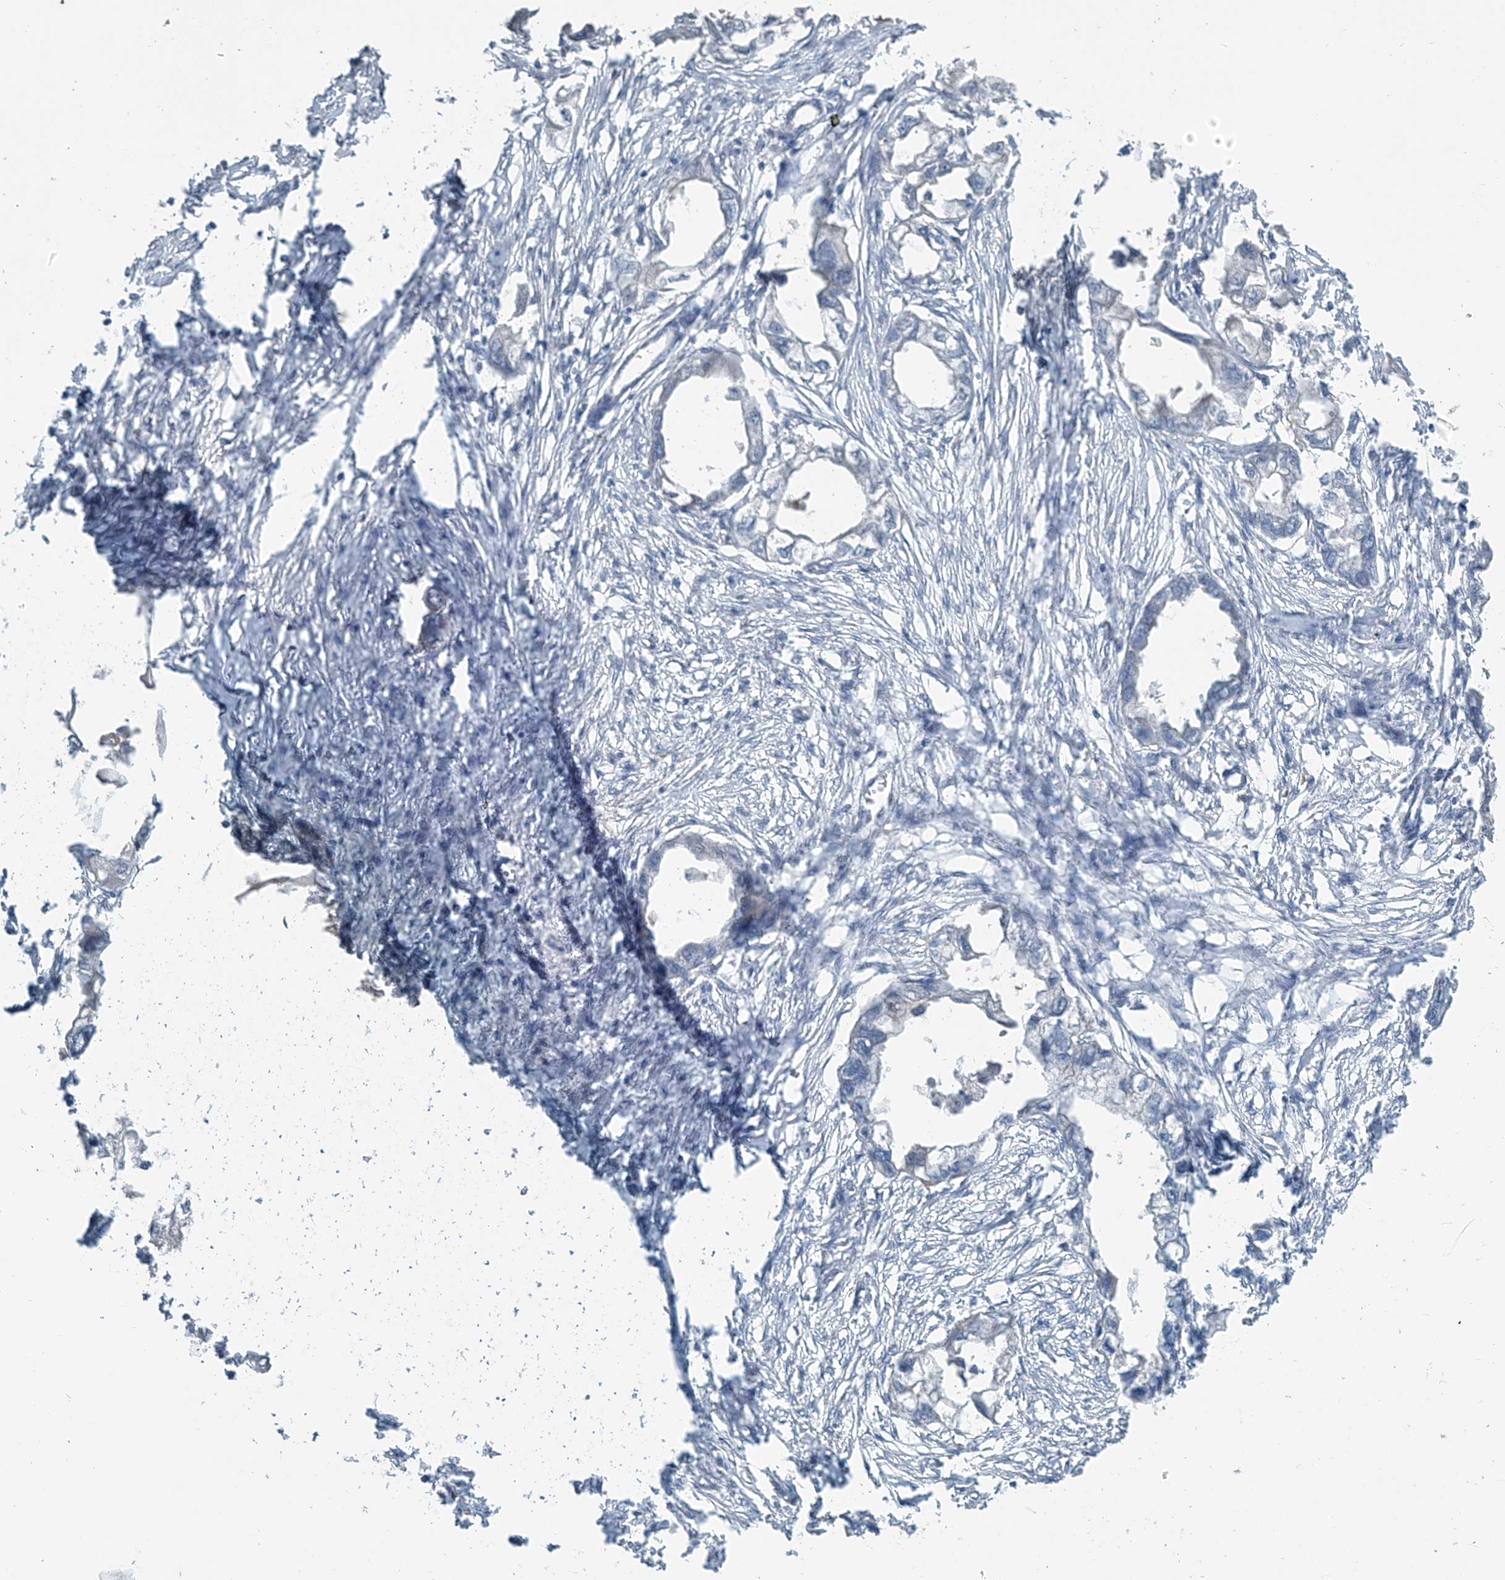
{"staining": {"intensity": "negative", "quantity": "none", "location": "none"}, "tissue": "endometrial cancer", "cell_type": "Tumor cells", "image_type": "cancer", "snomed": [{"axis": "morphology", "description": "Adenocarcinoma, NOS"}, {"axis": "morphology", "description": "Adenocarcinoma, metastatic, NOS"}, {"axis": "topography", "description": "Adipose tissue"}, {"axis": "topography", "description": "Endometrium"}], "caption": "Metastatic adenocarcinoma (endometrial) stained for a protein using IHC exhibits no positivity tumor cells.", "gene": "HOXA11", "patient": {"sex": "female", "age": 67}}